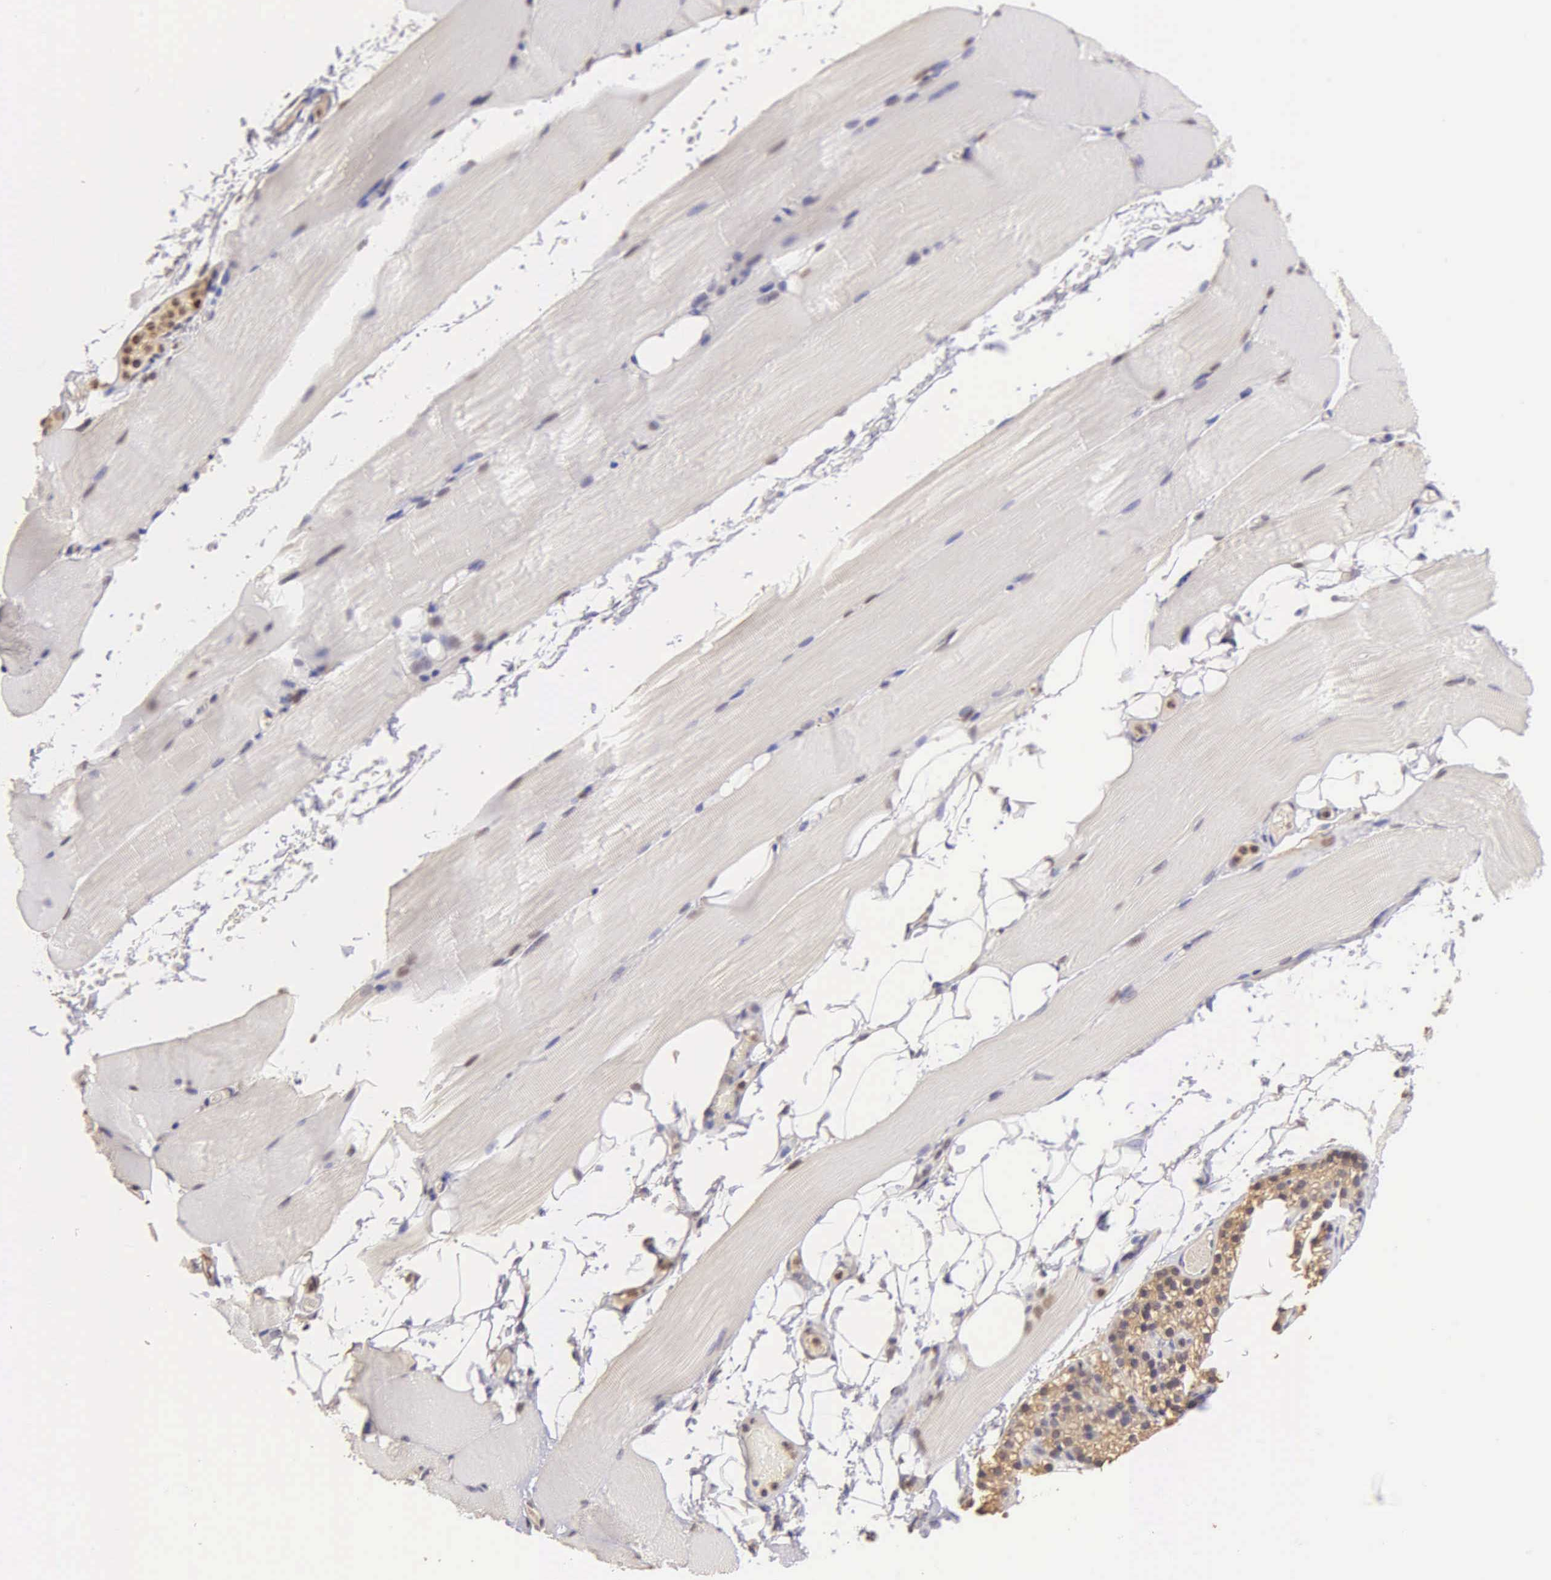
{"staining": {"intensity": "negative", "quantity": "none", "location": "none"}, "tissue": "skeletal muscle", "cell_type": "Myocytes", "image_type": "normal", "snomed": [{"axis": "morphology", "description": "Normal tissue, NOS"}, {"axis": "topography", "description": "Skeletal muscle"}, {"axis": "topography", "description": "Parathyroid gland"}], "caption": "IHC histopathology image of benign skeletal muscle stained for a protein (brown), which demonstrates no staining in myocytes.", "gene": "MKI67", "patient": {"sex": "female", "age": 37}}